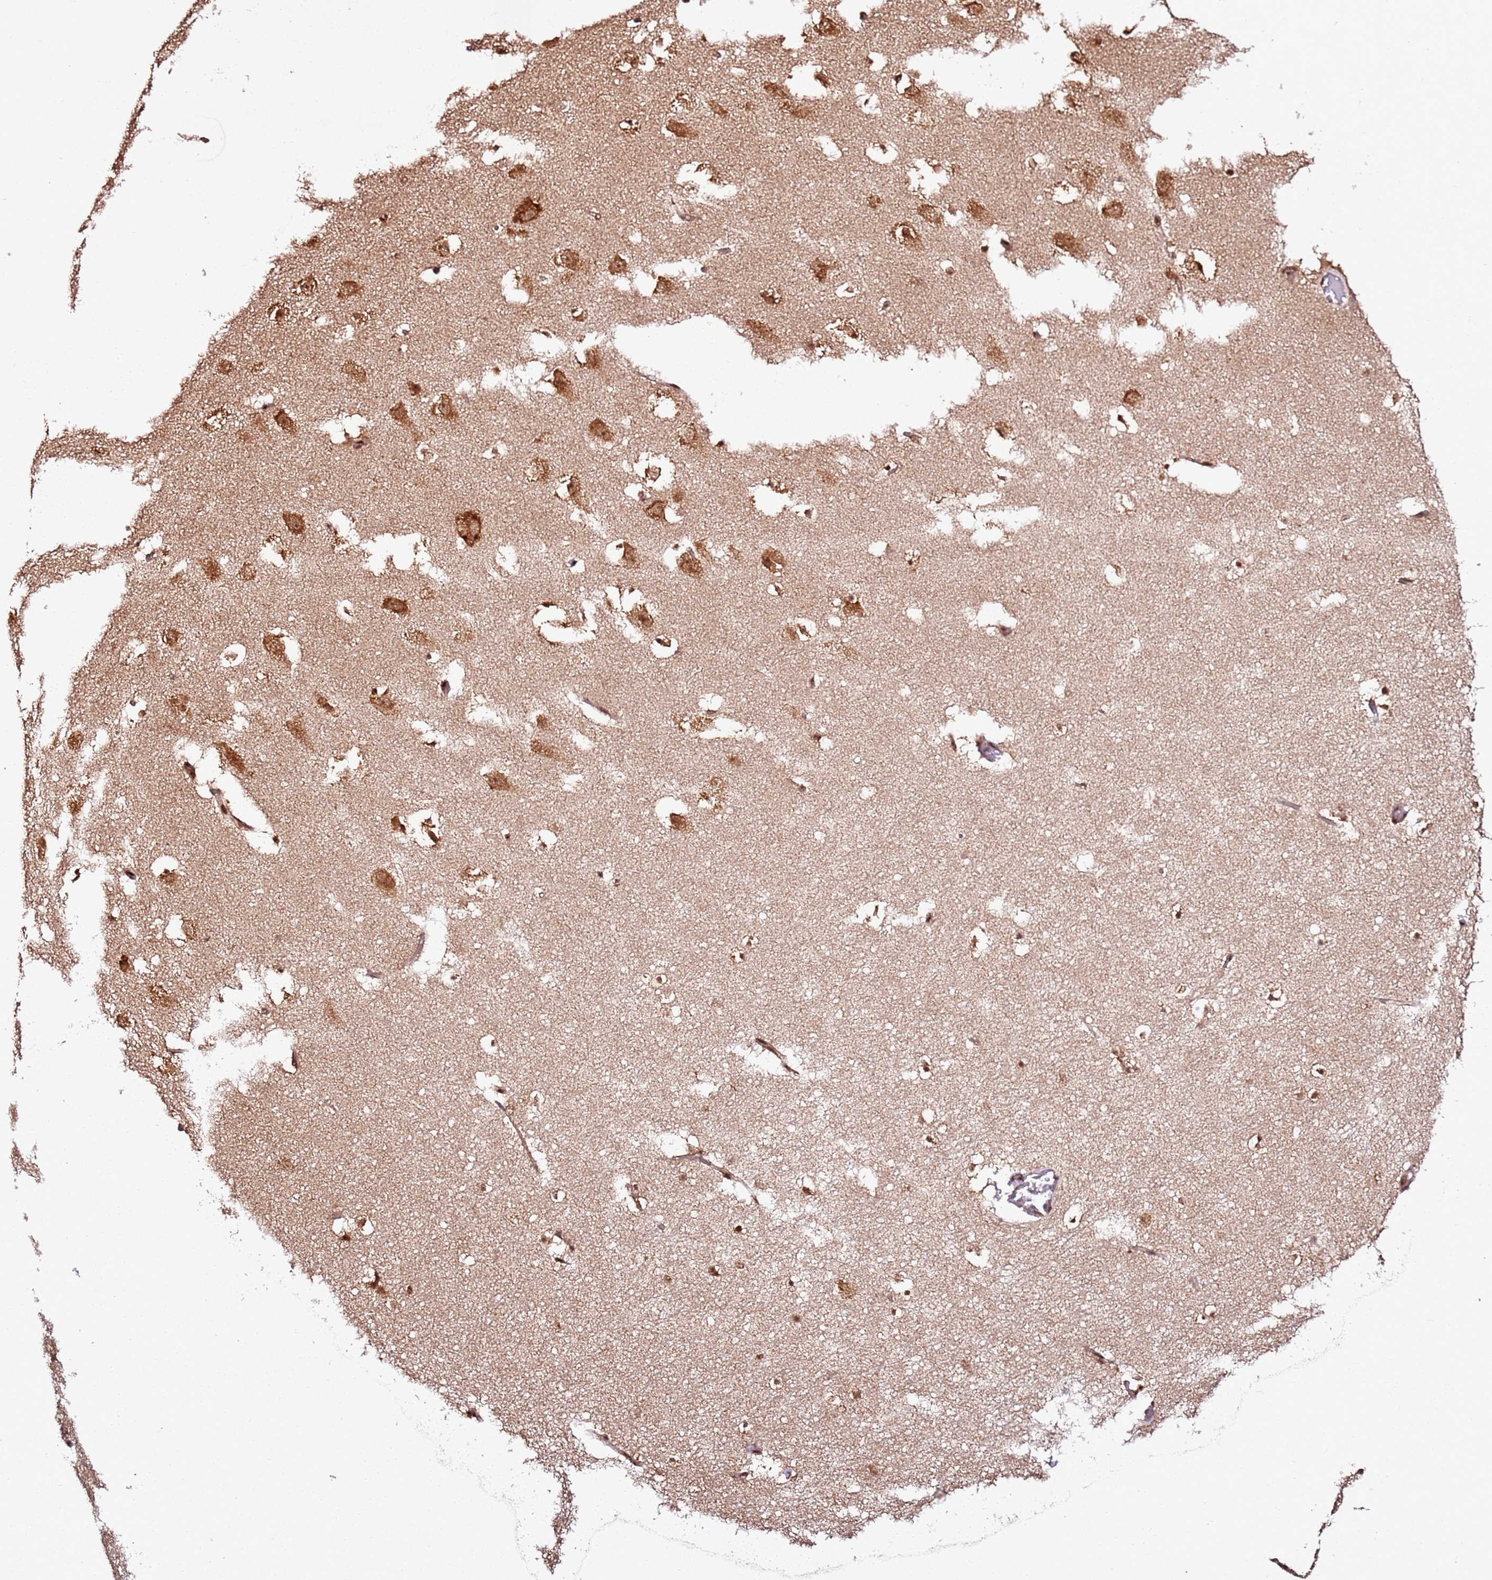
{"staining": {"intensity": "strong", "quantity": ">75%", "location": "nuclear"}, "tissue": "hippocampus", "cell_type": "Glial cells", "image_type": "normal", "snomed": [{"axis": "morphology", "description": "Normal tissue, NOS"}, {"axis": "topography", "description": "Hippocampus"}], "caption": "Immunohistochemical staining of normal human hippocampus displays high levels of strong nuclear expression in about >75% of glial cells.", "gene": "XRN2", "patient": {"sex": "female", "age": 52}}